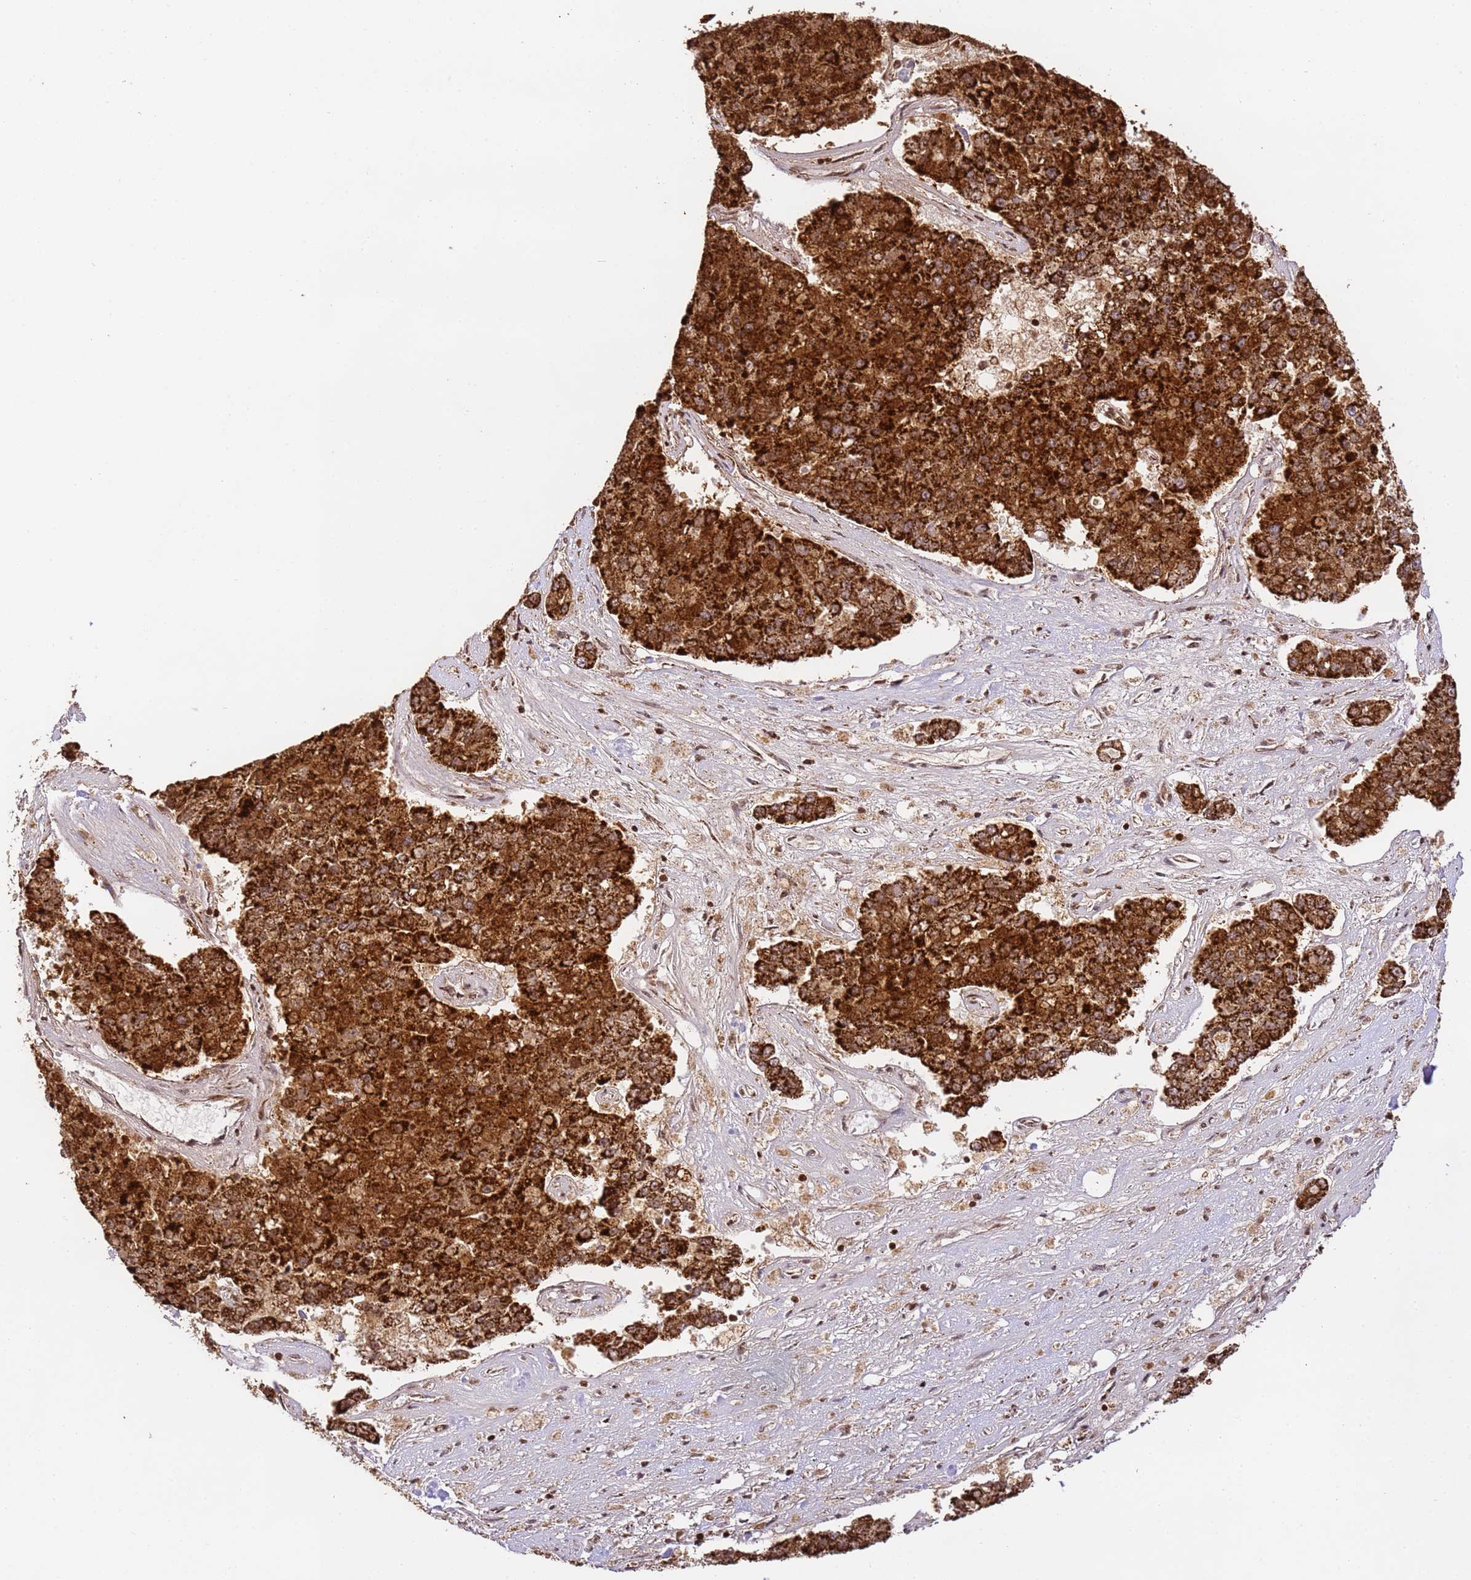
{"staining": {"intensity": "strong", "quantity": ">75%", "location": "cytoplasmic/membranous"}, "tissue": "pancreatic cancer", "cell_type": "Tumor cells", "image_type": "cancer", "snomed": [{"axis": "morphology", "description": "Adenocarcinoma, NOS"}, {"axis": "topography", "description": "Pancreas"}], "caption": "Tumor cells exhibit high levels of strong cytoplasmic/membranous staining in about >75% of cells in pancreatic adenocarcinoma.", "gene": "HSPE1", "patient": {"sex": "male", "age": 50}}